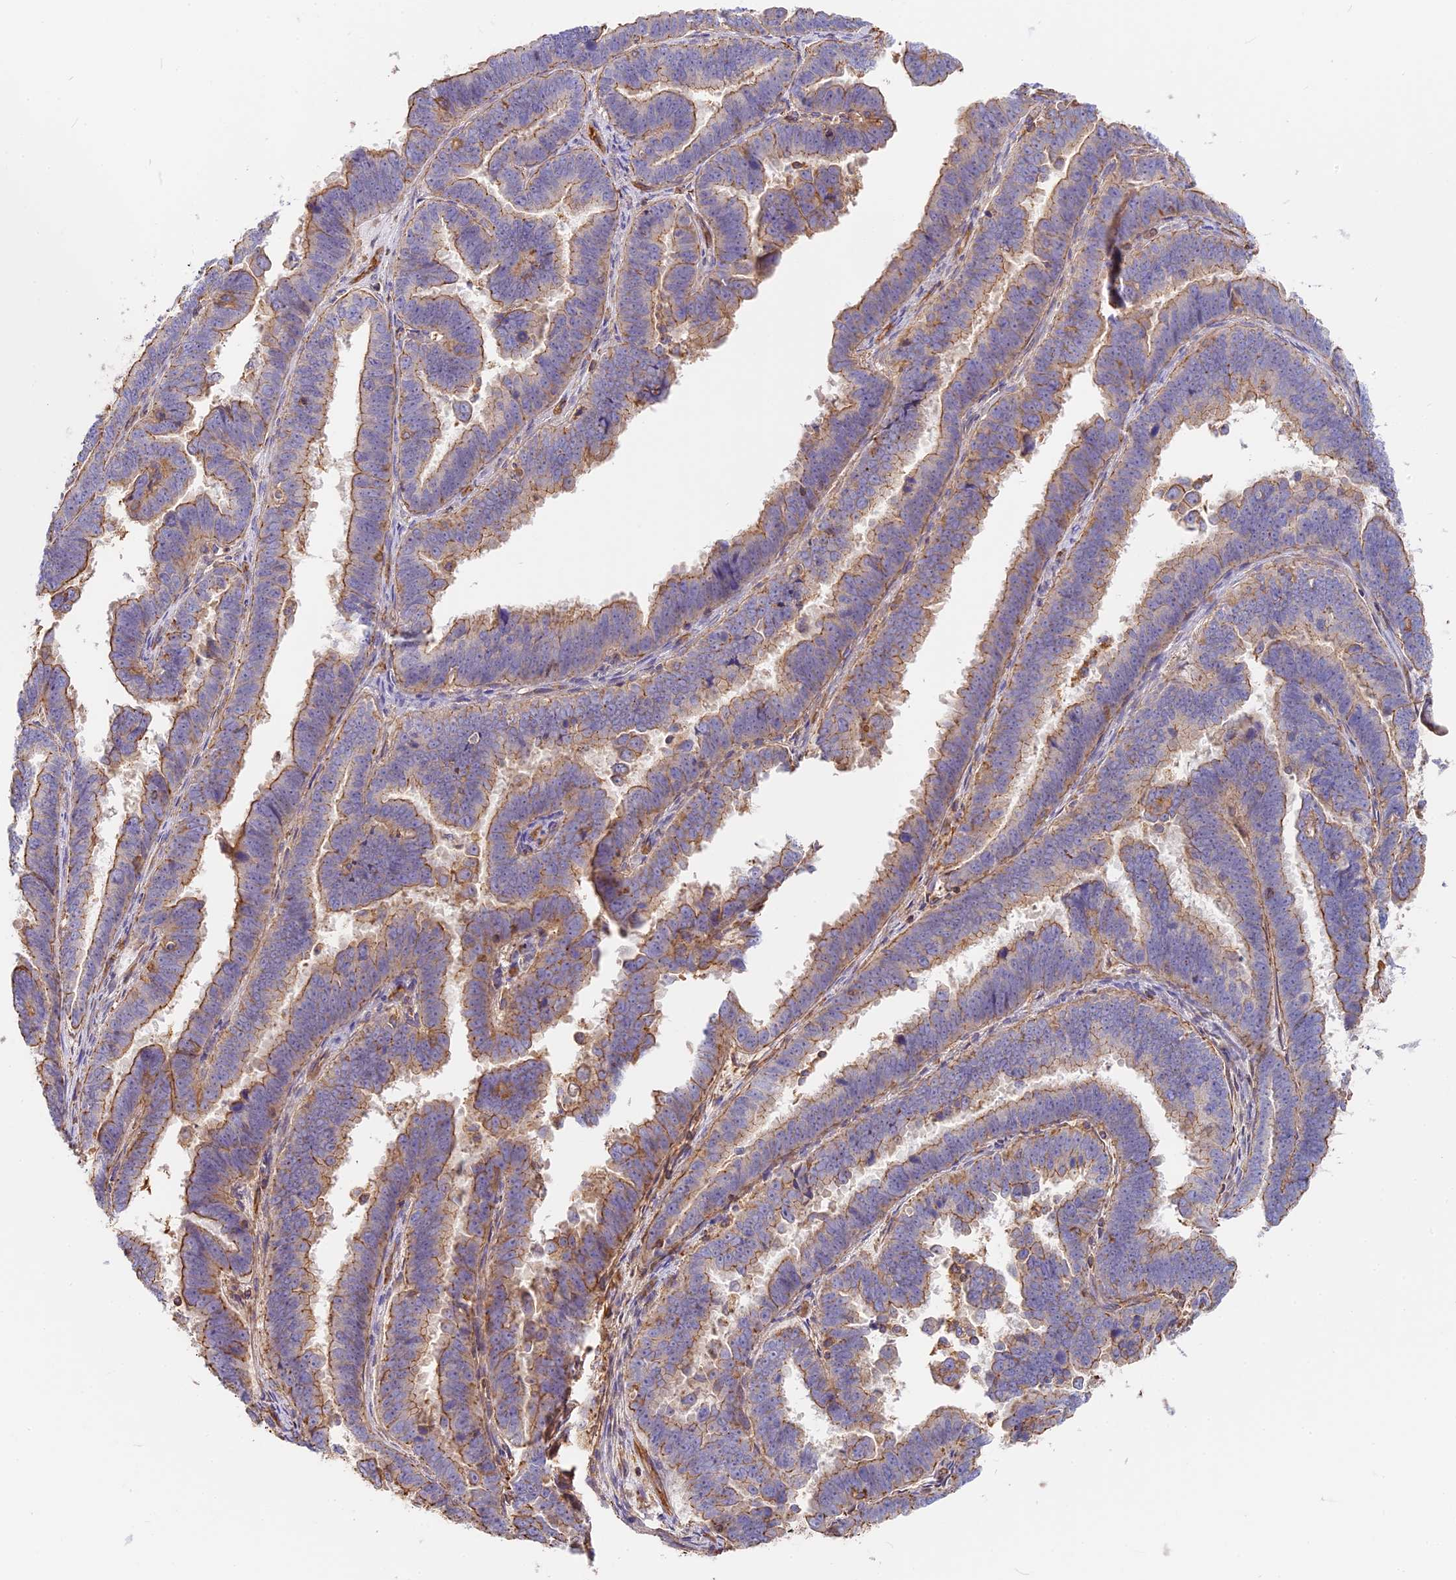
{"staining": {"intensity": "moderate", "quantity": "25%-75%", "location": "cytoplasmic/membranous"}, "tissue": "endometrial cancer", "cell_type": "Tumor cells", "image_type": "cancer", "snomed": [{"axis": "morphology", "description": "Adenocarcinoma, NOS"}, {"axis": "topography", "description": "Endometrium"}], "caption": "Tumor cells show moderate cytoplasmic/membranous staining in approximately 25%-75% of cells in endometrial cancer (adenocarcinoma).", "gene": "VPS18", "patient": {"sex": "female", "age": 75}}